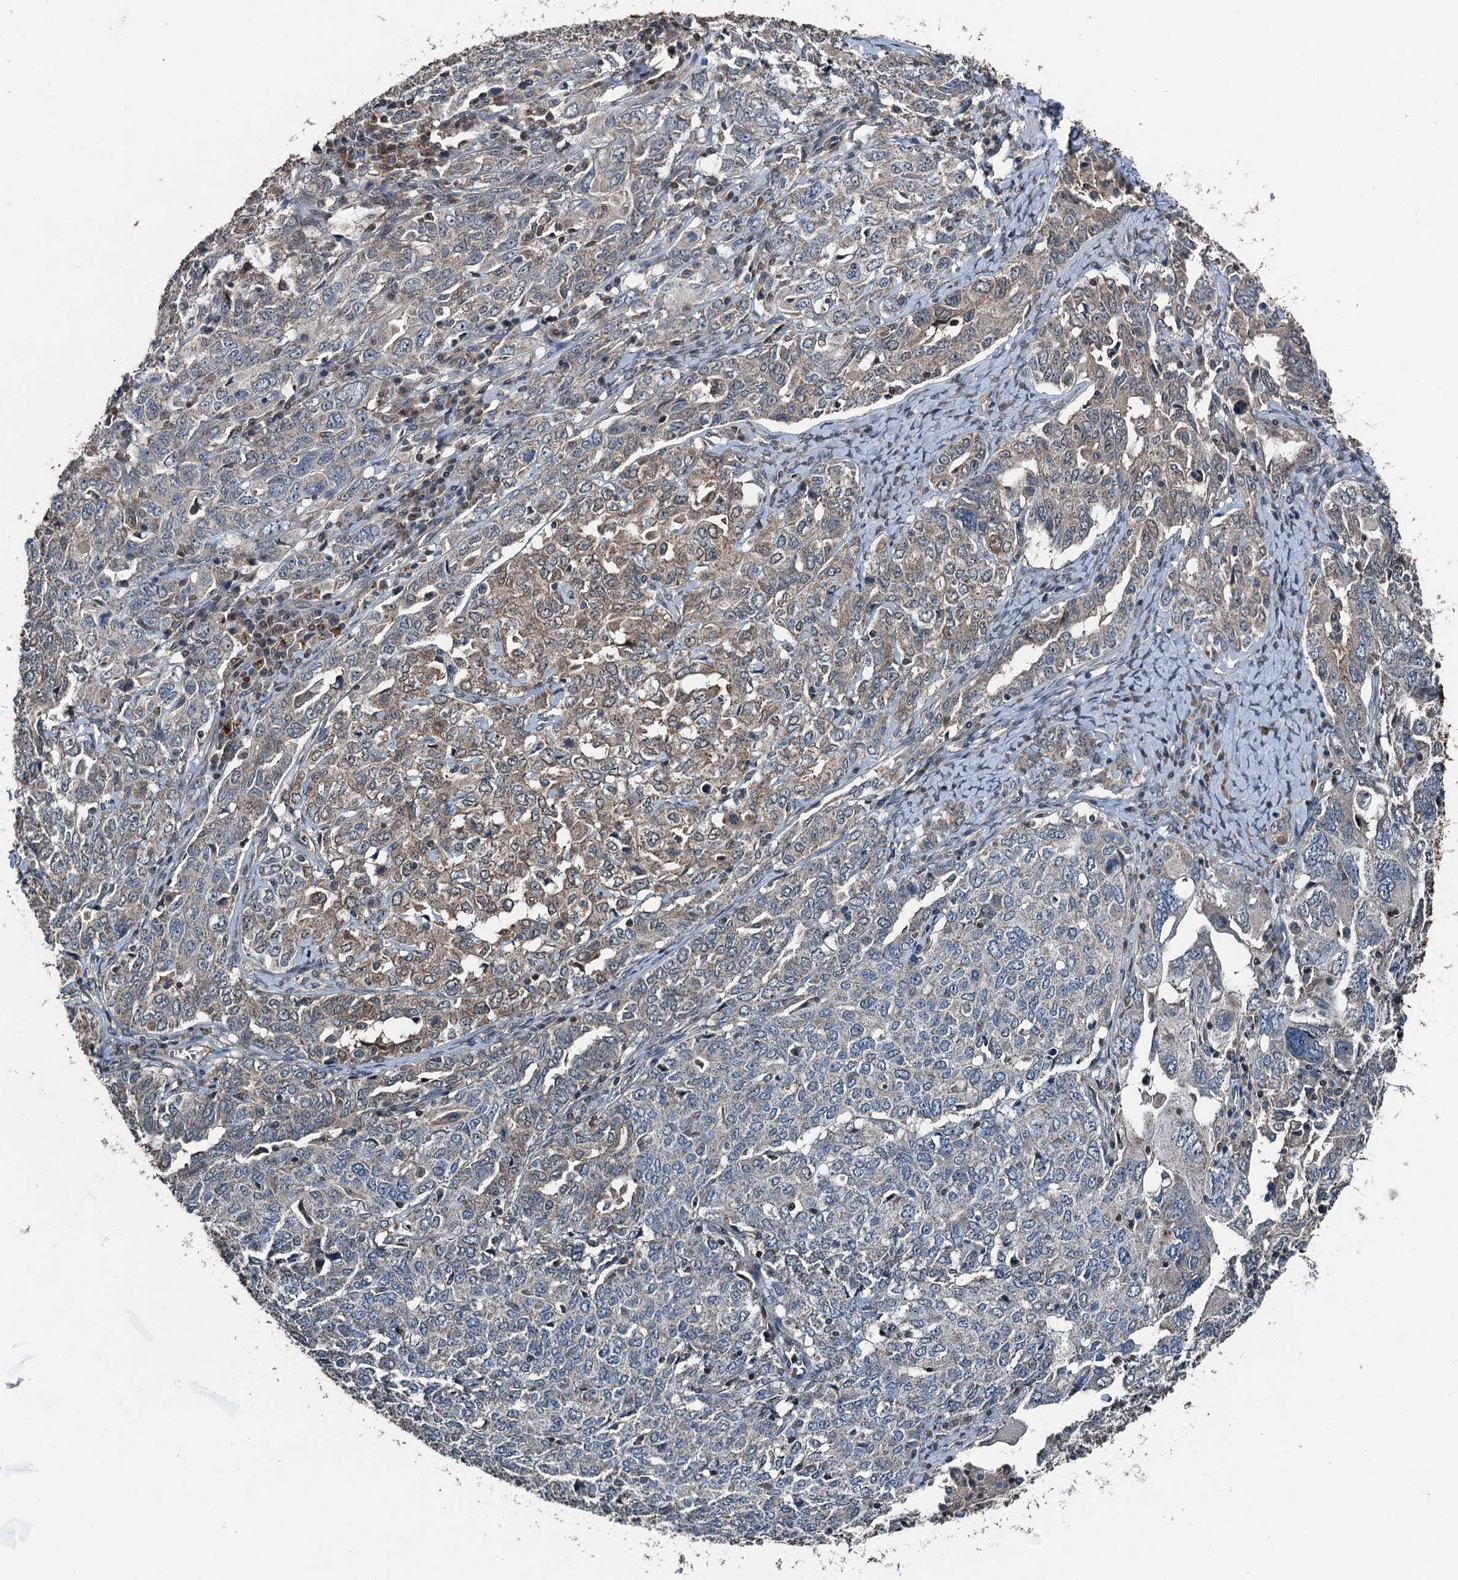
{"staining": {"intensity": "weak", "quantity": "<25%", "location": "cytoplasmic/membranous"}, "tissue": "ovarian cancer", "cell_type": "Tumor cells", "image_type": "cancer", "snomed": [{"axis": "morphology", "description": "Carcinoma, endometroid"}, {"axis": "topography", "description": "Ovary"}], "caption": "IHC image of ovarian cancer (endometroid carcinoma) stained for a protein (brown), which reveals no expression in tumor cells.", "gene": "TCTN1", "patient": {"sex": "female", "age": 62}}